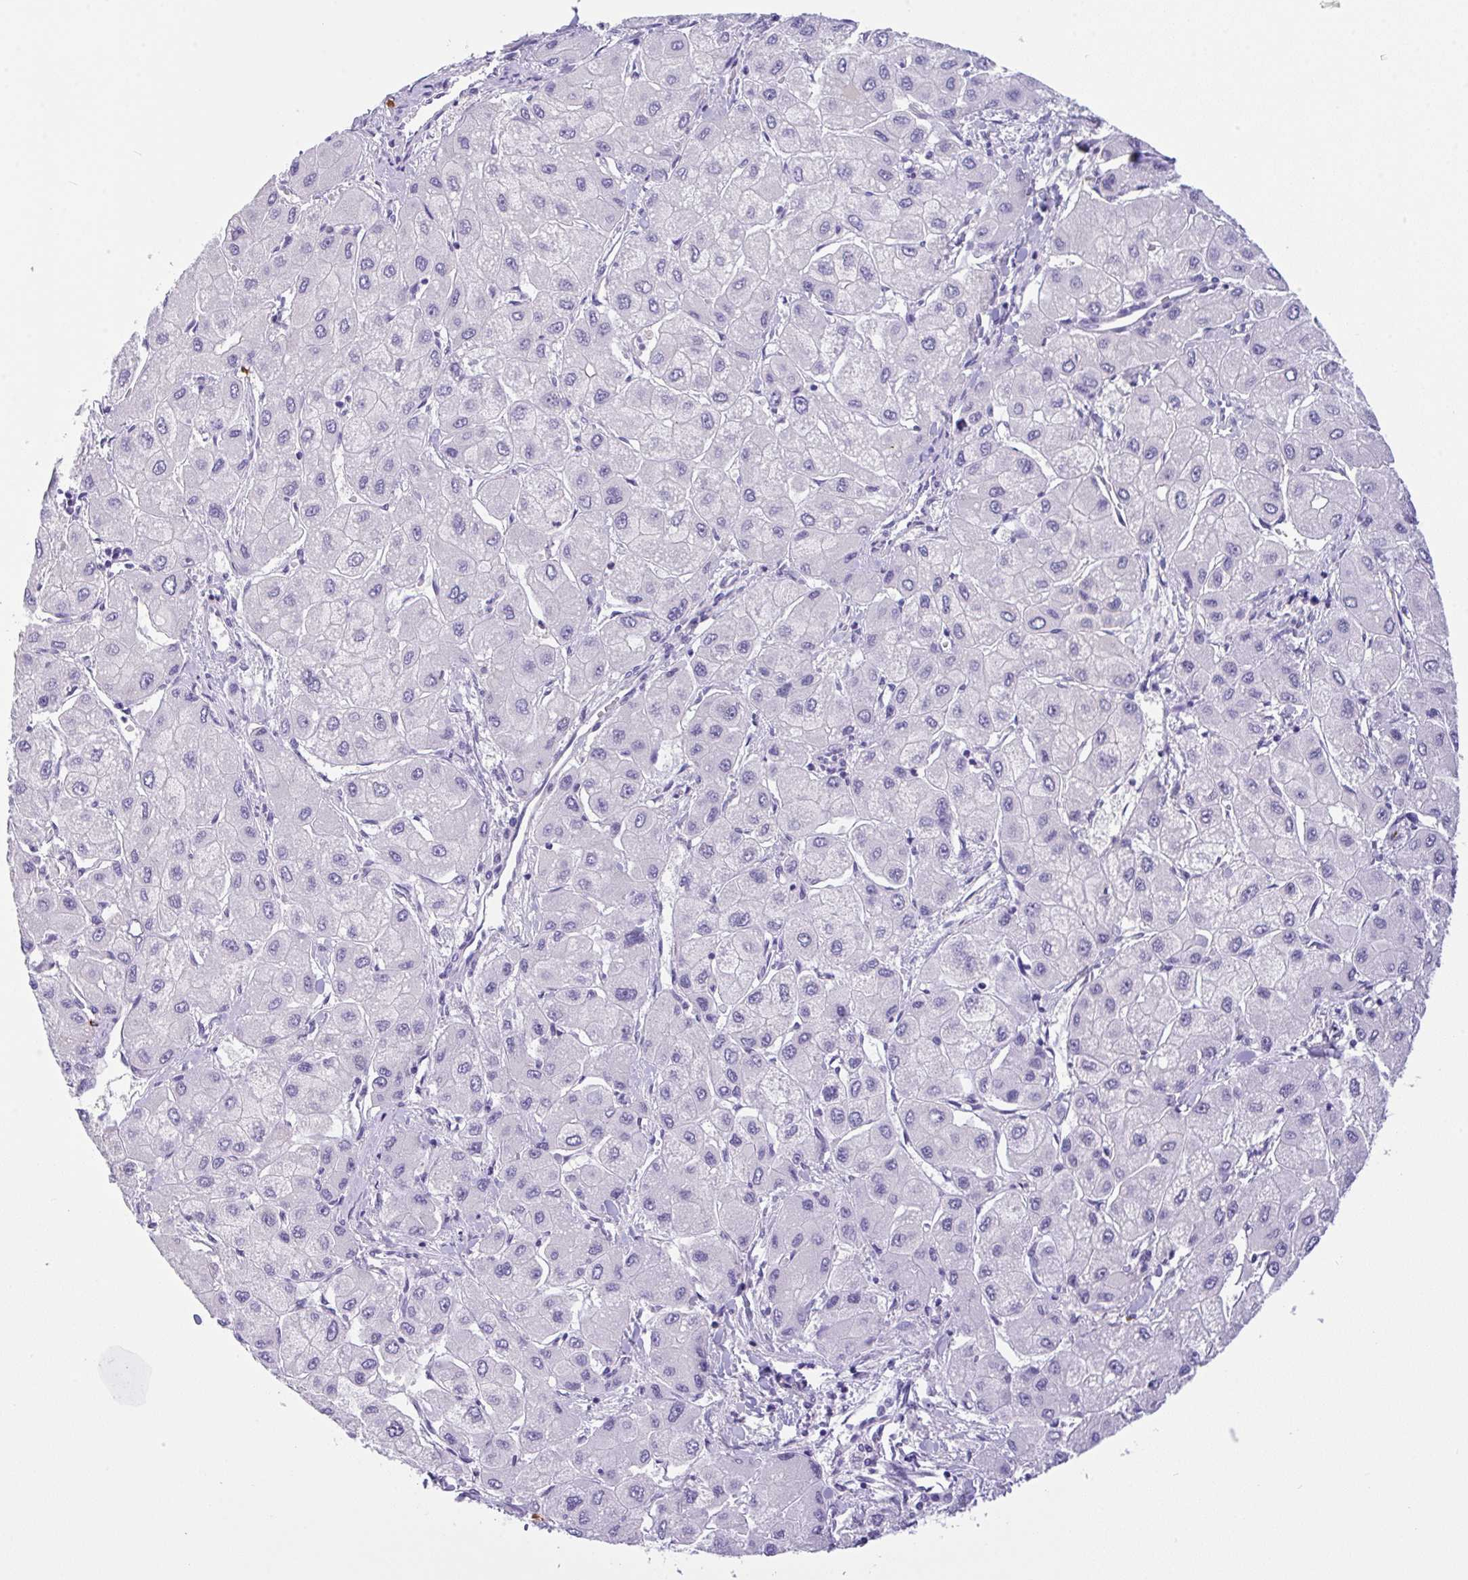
{"staining": {"intensity": "negative", "quantity": "none", "location": "none"}, "tissue": "liver cancer", "cell_type": "Tumor cells", "image_type": "cancer", "snomed": [{"axis": "morphology", "description": "Carcinoma, Hepatocellular, NOS"}, {"axis": "topography", "description": "Liver"}], "caption": "Tumor cells are negative for protein expression in human liver hepatocellular carcinoma.", "gene": "NCF1", "patient": {"sex": "male", "age": 40}}